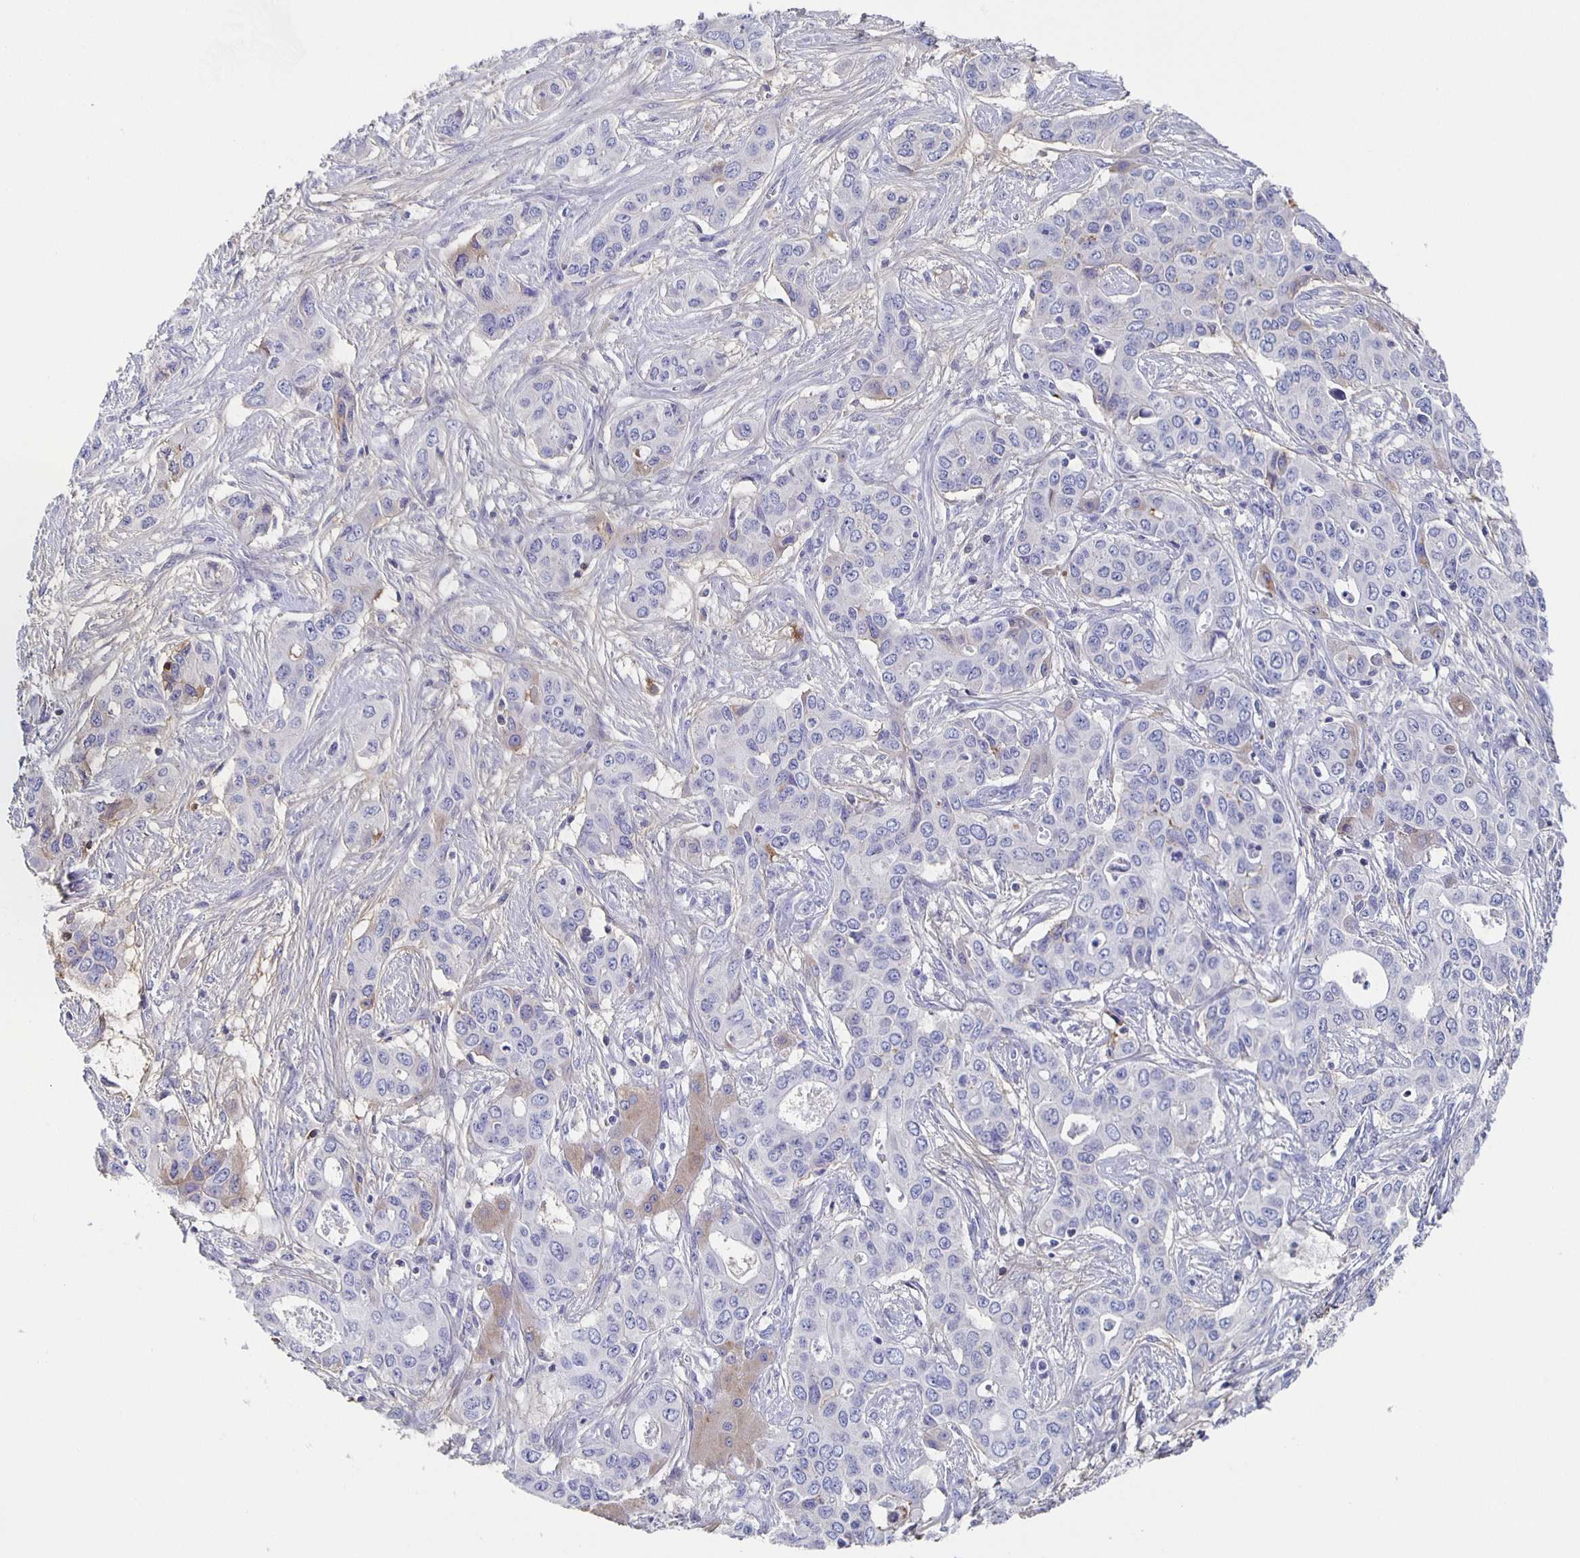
{"staining": {"intensity": "weak", "quantity": "<25%", "location": "cytoplasmic/membranous"}, "tissue": "liver cancer", "cell_type": "Tumor cells", "image_type": "cancer", "snomed": [{"axis": "morphology", "description": "Cholangiocarcinoma"}, {"axis": "topography", "description": "Liver"}], "caption": "Cholangiocarcinoma (liver) stained for a protein using immunohistochemistry displays no expression tumor cells.", "gene": "FGA", "patient": {"sex": "female", "age": 65}}